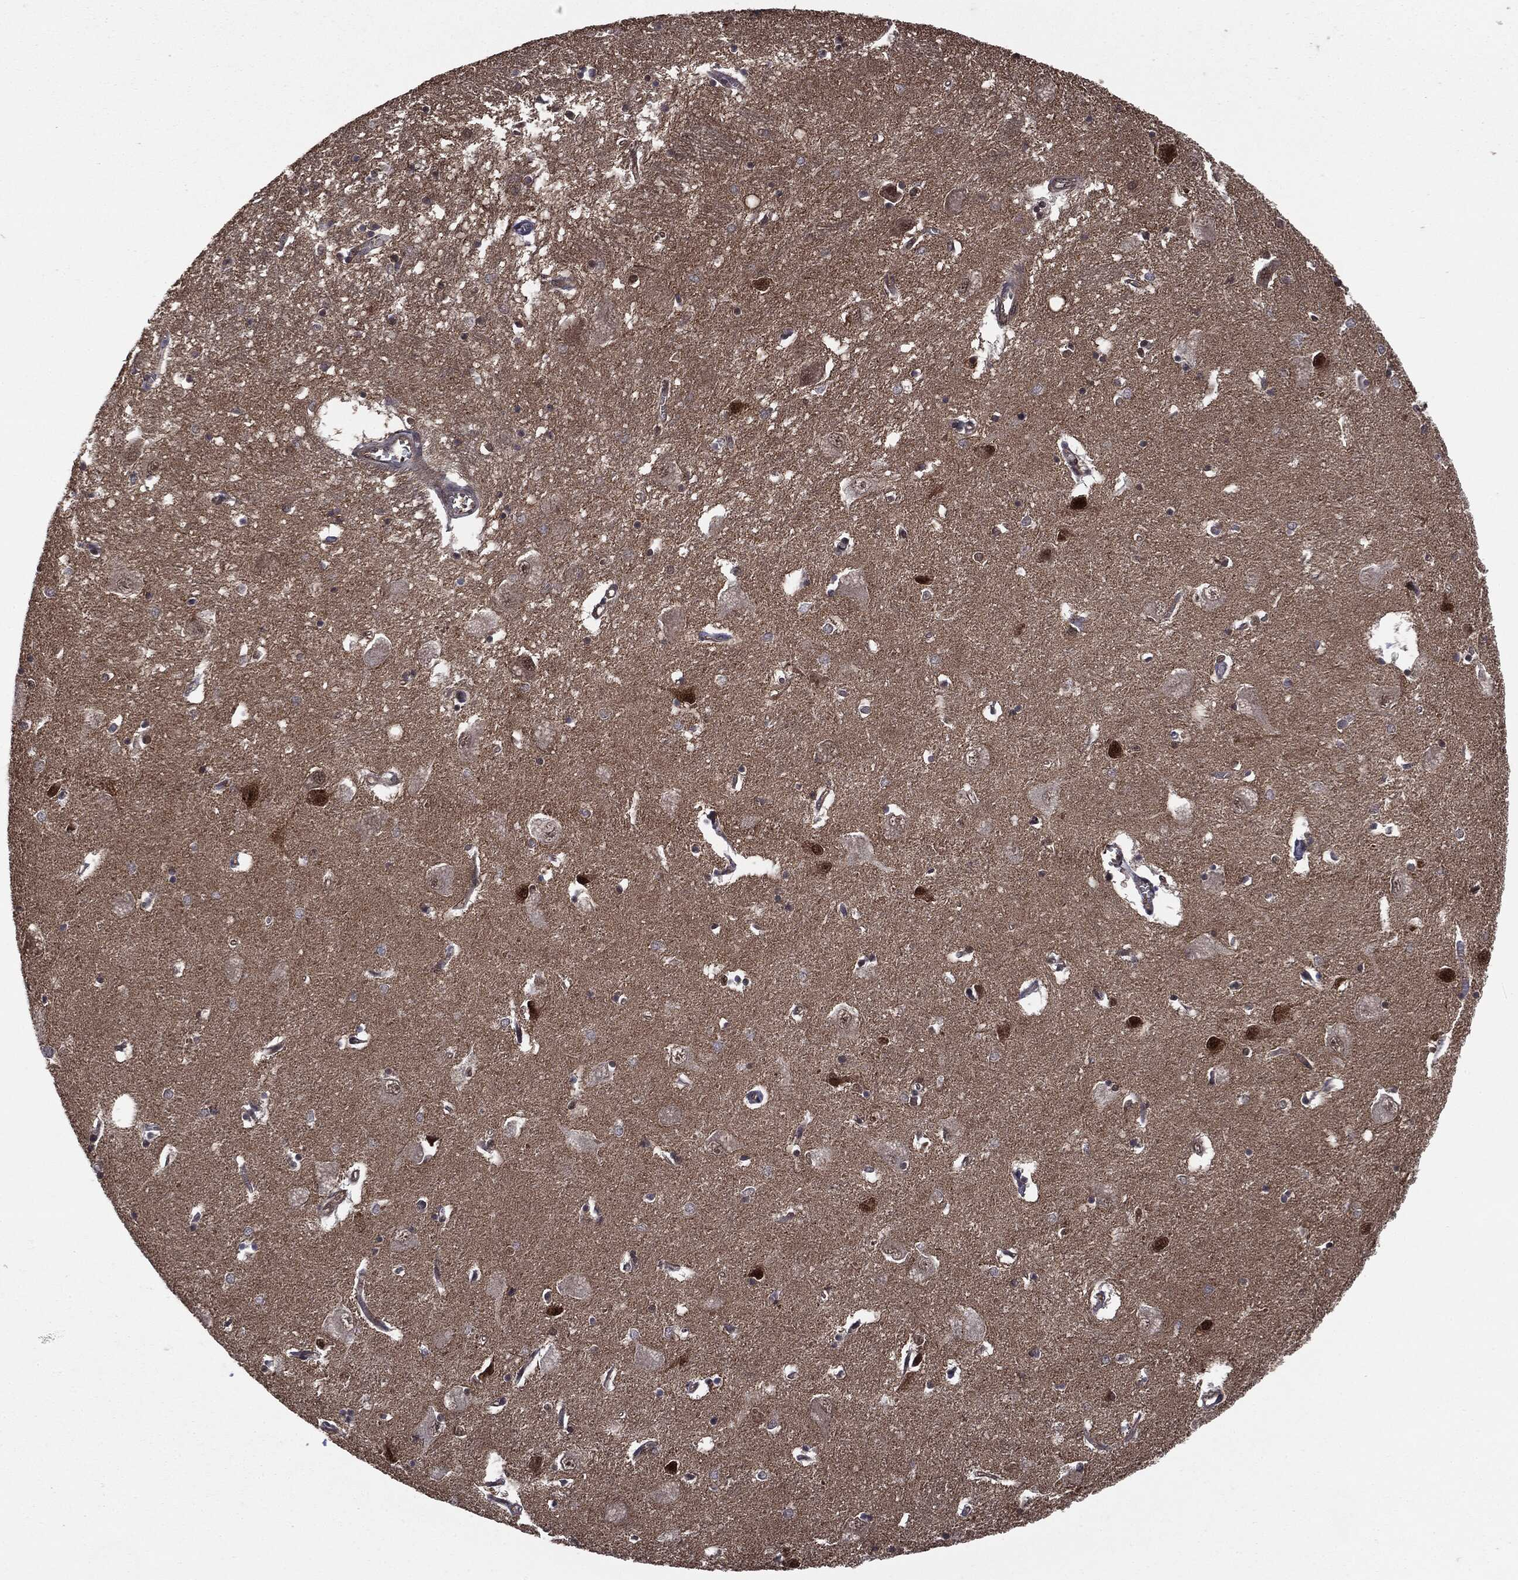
{"staining": {"intensity": "moderate", "quantity": "<25%", "location": "nuclear"}, "tissue": "caudate", "cell_type": "Glial cells", "image_type": "normal", "snomed": [{"axis": "morphology", "description": "Normal tissue, NOS"}, {"axis": "topography", "description": "Lateral ventricle wall"}], "caption": "An image of caudate stained for a protein displays moderate nuclear brown staining in glial cells.", "gene": "PTPA", "patient": {"sex": "male", "age": 54}}